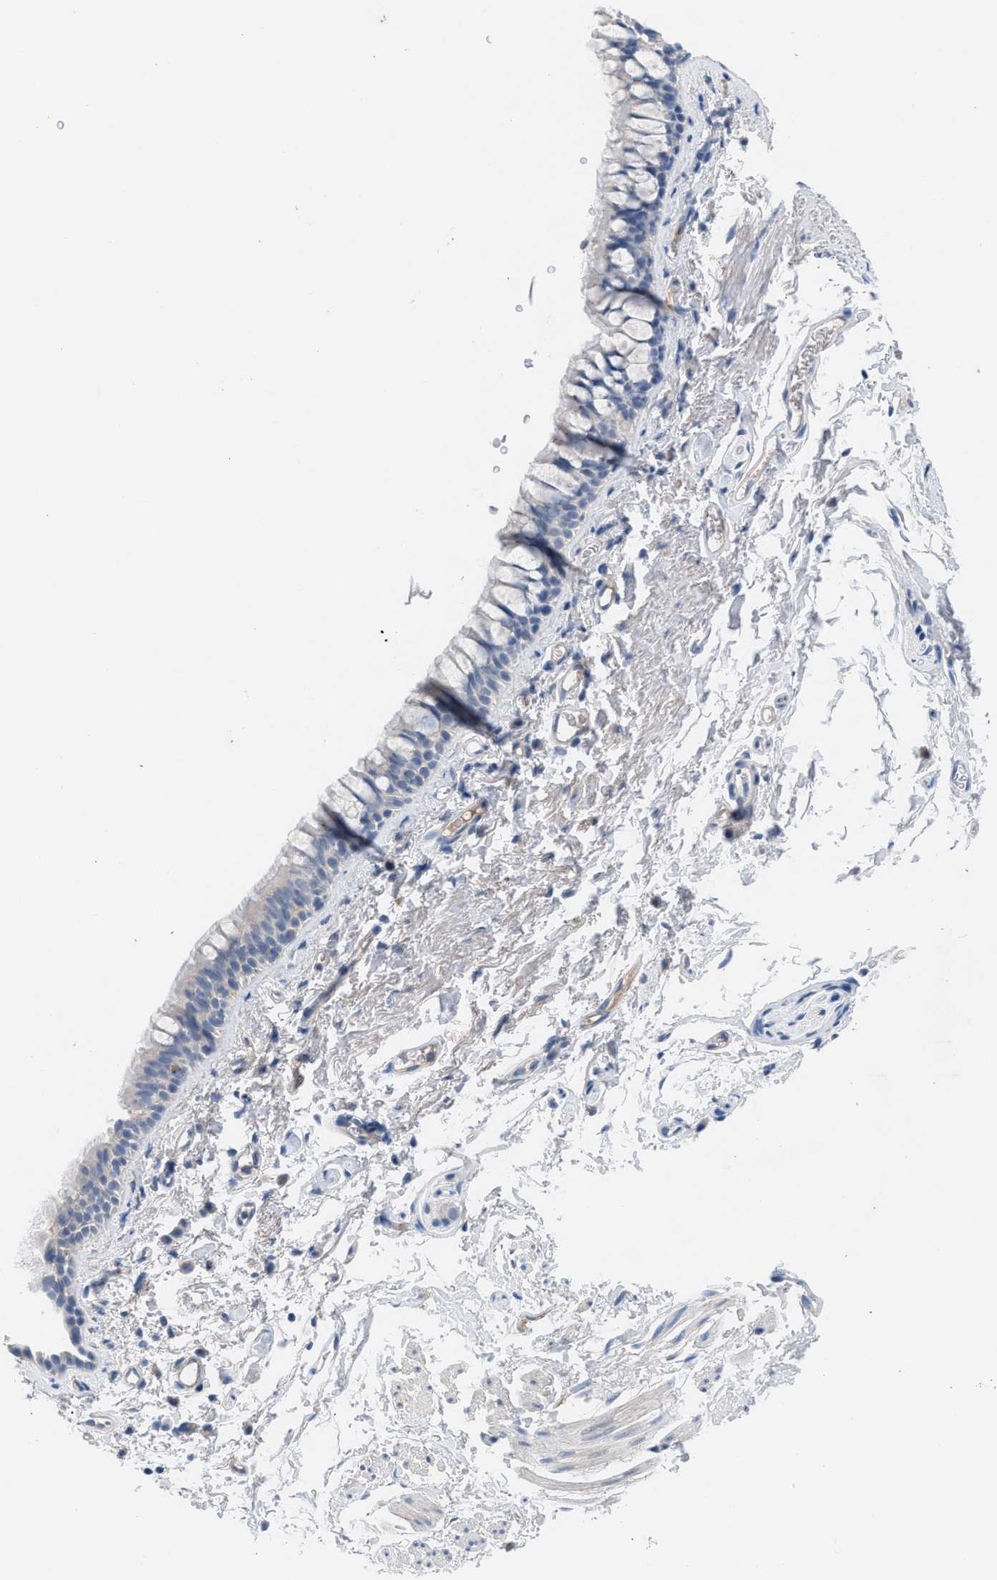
{"staining": {"intensity": "negative", "quantity": "none", "location": "none"}, "tissue": "bronchus", "cell_type": "Respiratory epithelial cells", "image_type": "normal", "snomed": [{"axis": "morphology", "description": "Normal tissue, NOS"}, {"axis": "morphology", "description": "Malignant melanoma, Metastatic site"}, {"axis": "topography", "description": "Bronchus"}, {"axis": "topography", "description": "Lung"}], "caption": "Human bronchus stained for a protein using immunohistochemistry (IHC) demonstrates no staining in respiratory epithelial cells.", "gene": "HPX", "patient": {"sex": "male", "age": 64}}